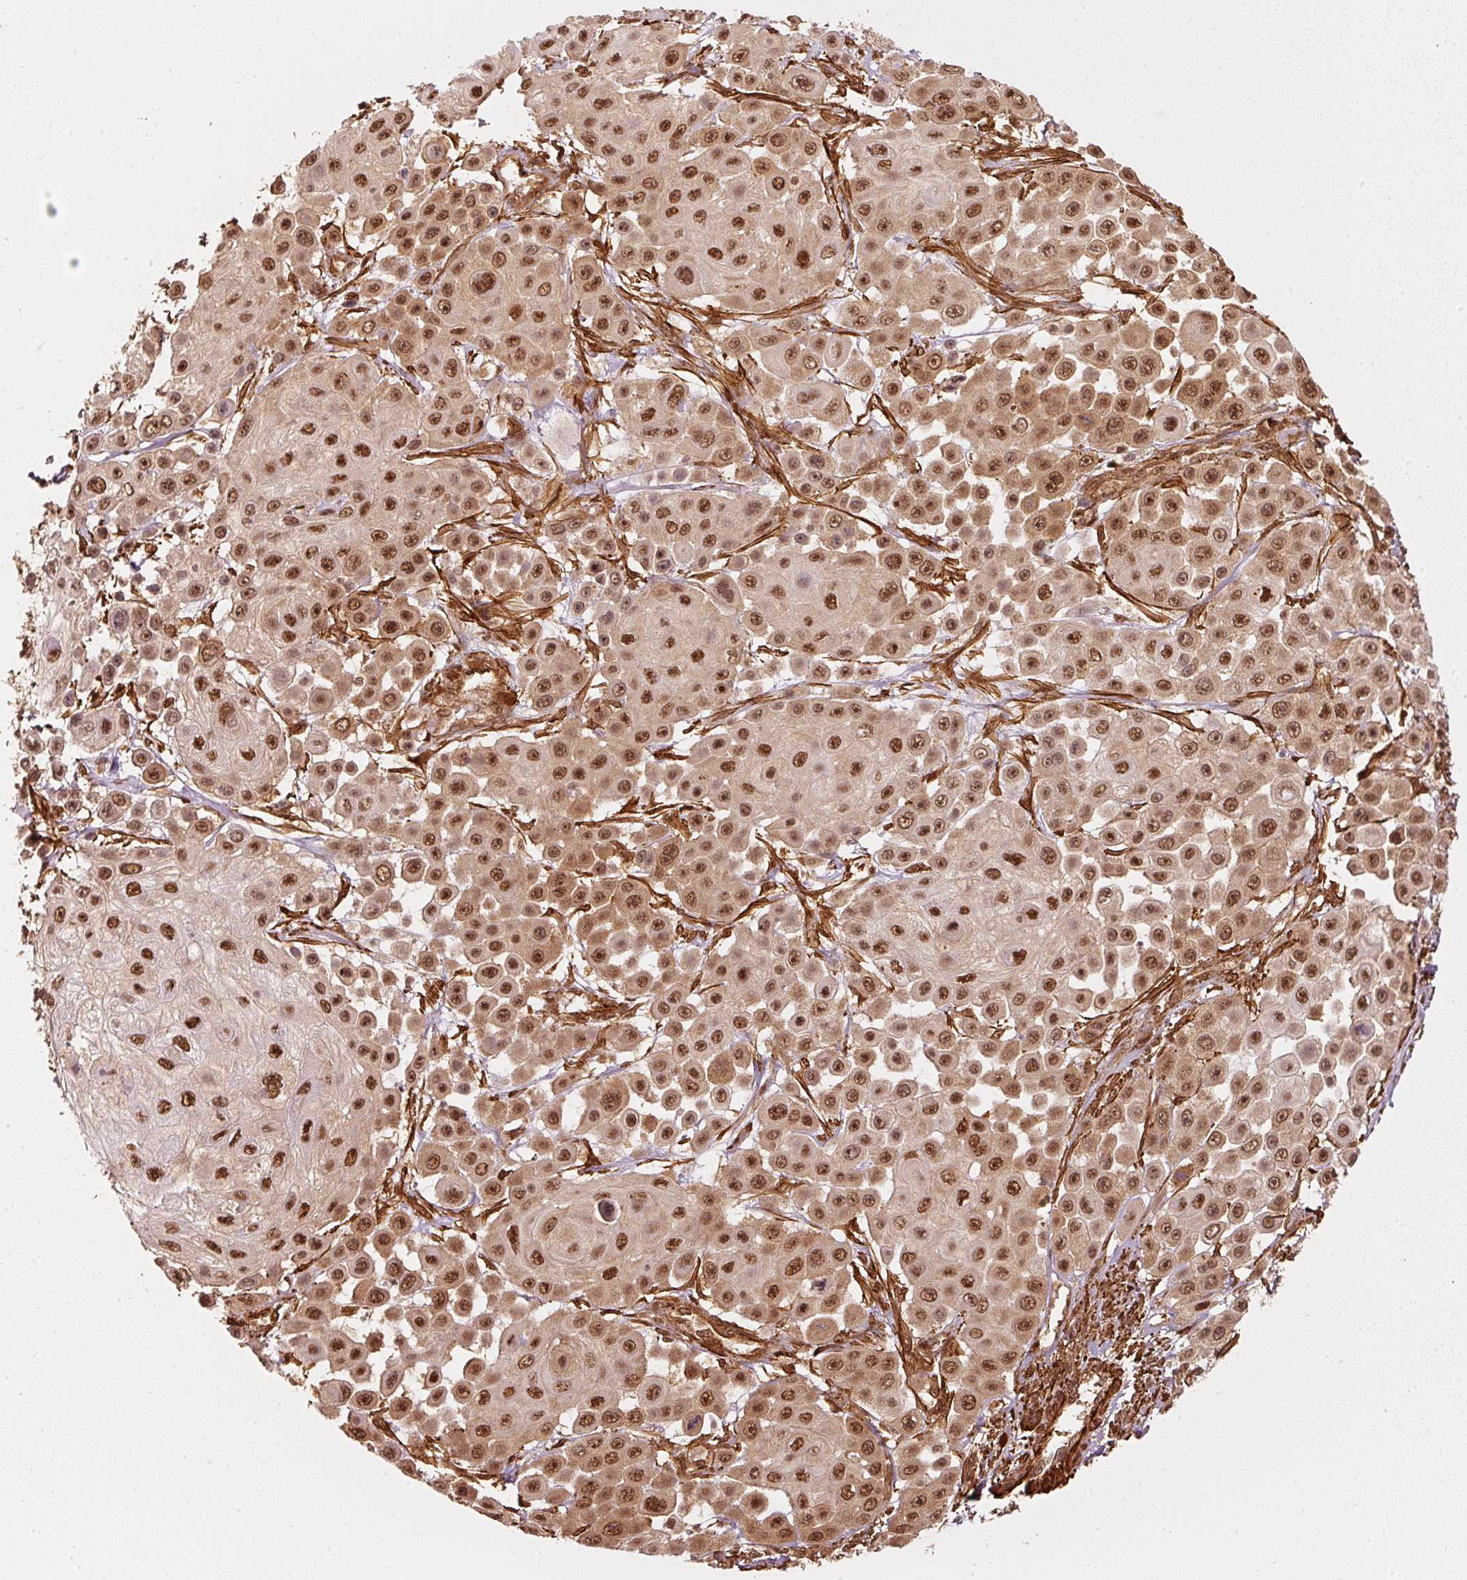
{"staining": {"intensity": "strong", "quantity": ">75%", "location": "nuclear"}, "tissue": "skin cancer", "cell_type": "Tumor cells", "image_type": "cancer", "snomed": [{"axis": "morphology", "description": "Squamous cell carcinoma, NOS"}, {"axis": "topography", "description": "Skin"}], "caption": "This histopathology image displays skin squamous cell carcinoma stained with immunohistochemistry to label a protein in brown. The nuclear of tumor cells show strong positivity for the protein. Nuclei are counter-stained blue.", "gene": "PSMD1", "patient": {"sex": "male", "age": 67}}